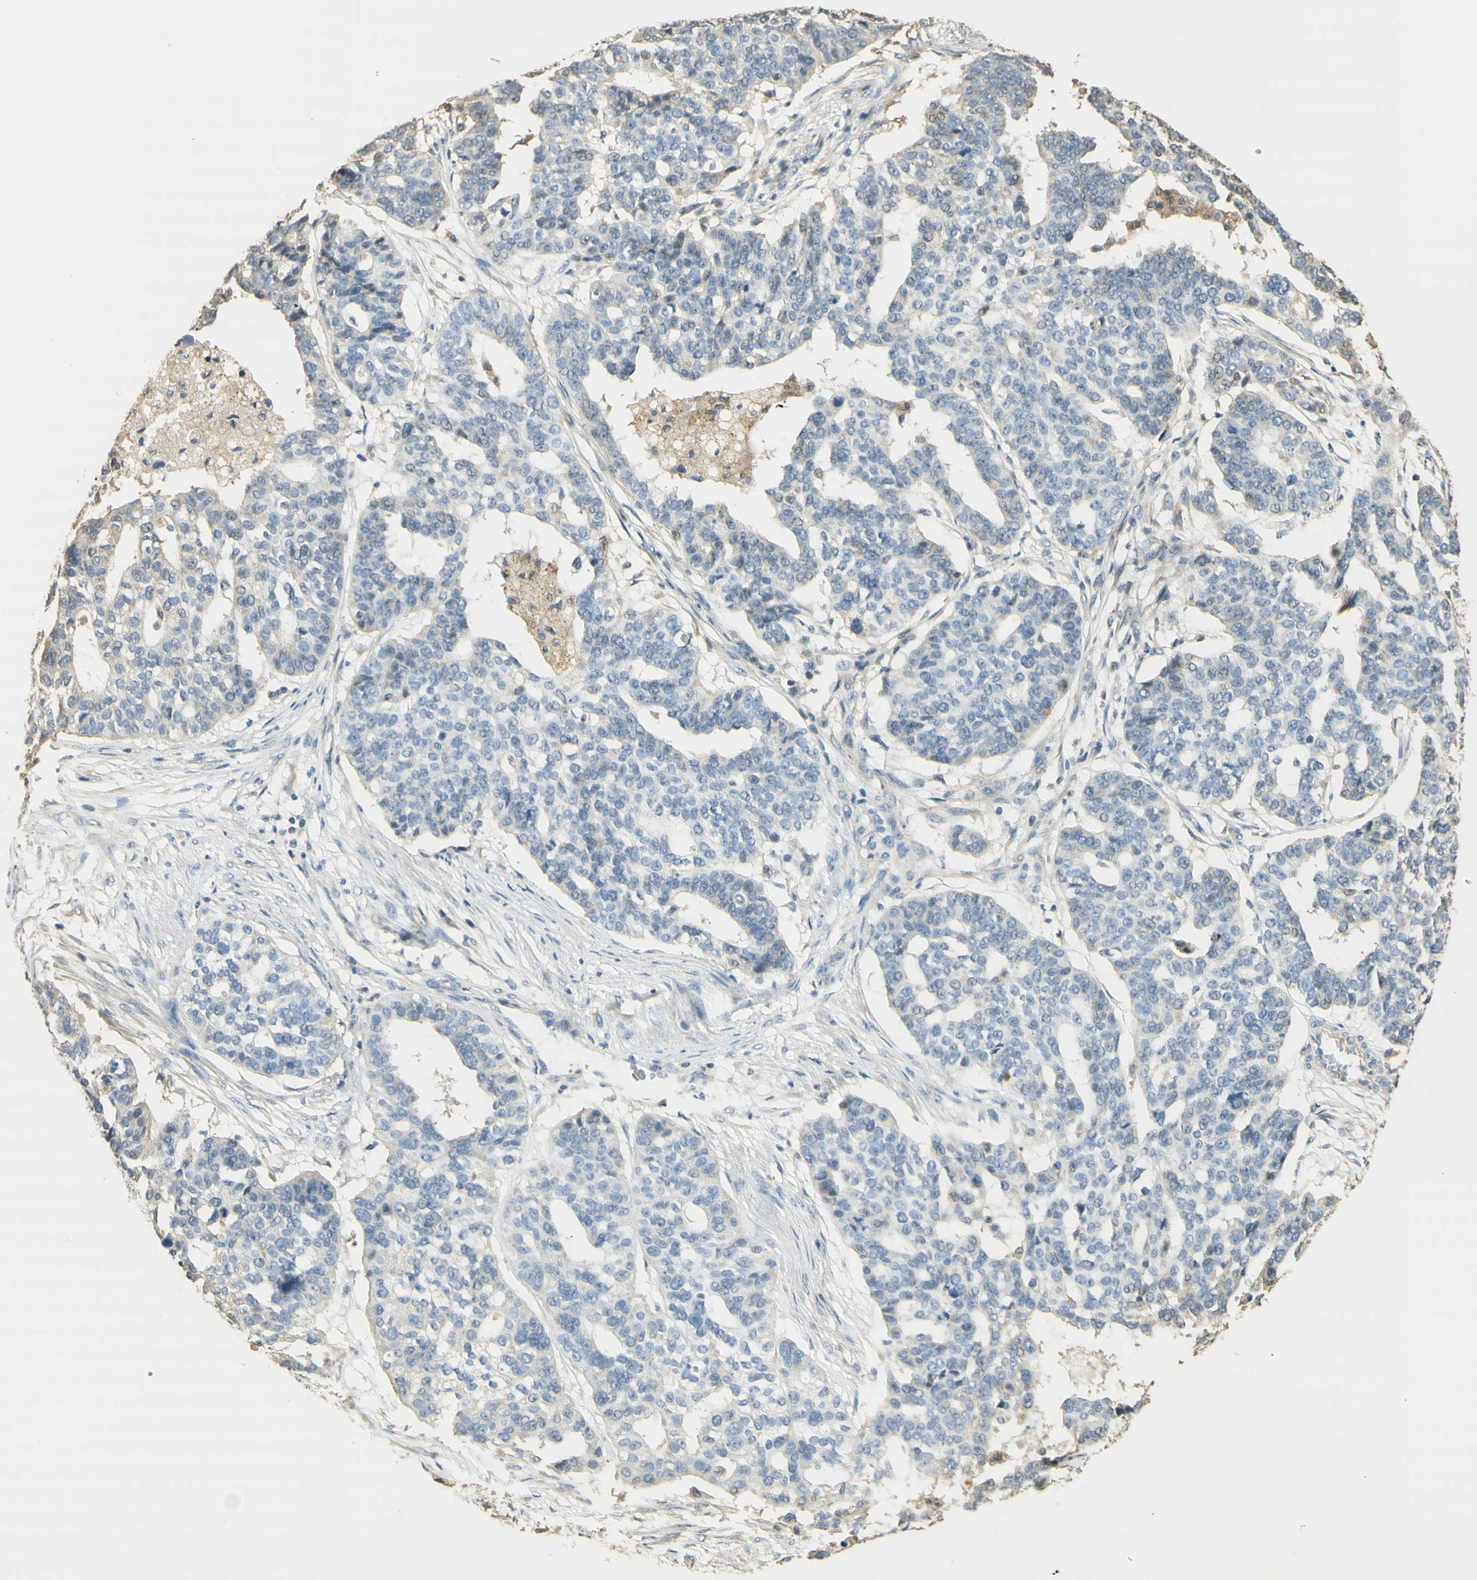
{"staining": {"intensity": "negative", "quantity": "none", "location": "none"}, "tissue": "ovarian cancer", "cell_type": "Tumor cells", "image_type": "cancer", "snomed": [{"axis": "morphology", "description": "Cystadenocarcinoma, serous, NOS"}, {"axis": "topography", "description": "Ovary"}], "caption": "Immunohistochemical staining of ovarian cancer reveals no significant expression in tumor cells.", "gene": "AGER", "patient": {"sex": "female", "age": 59}}